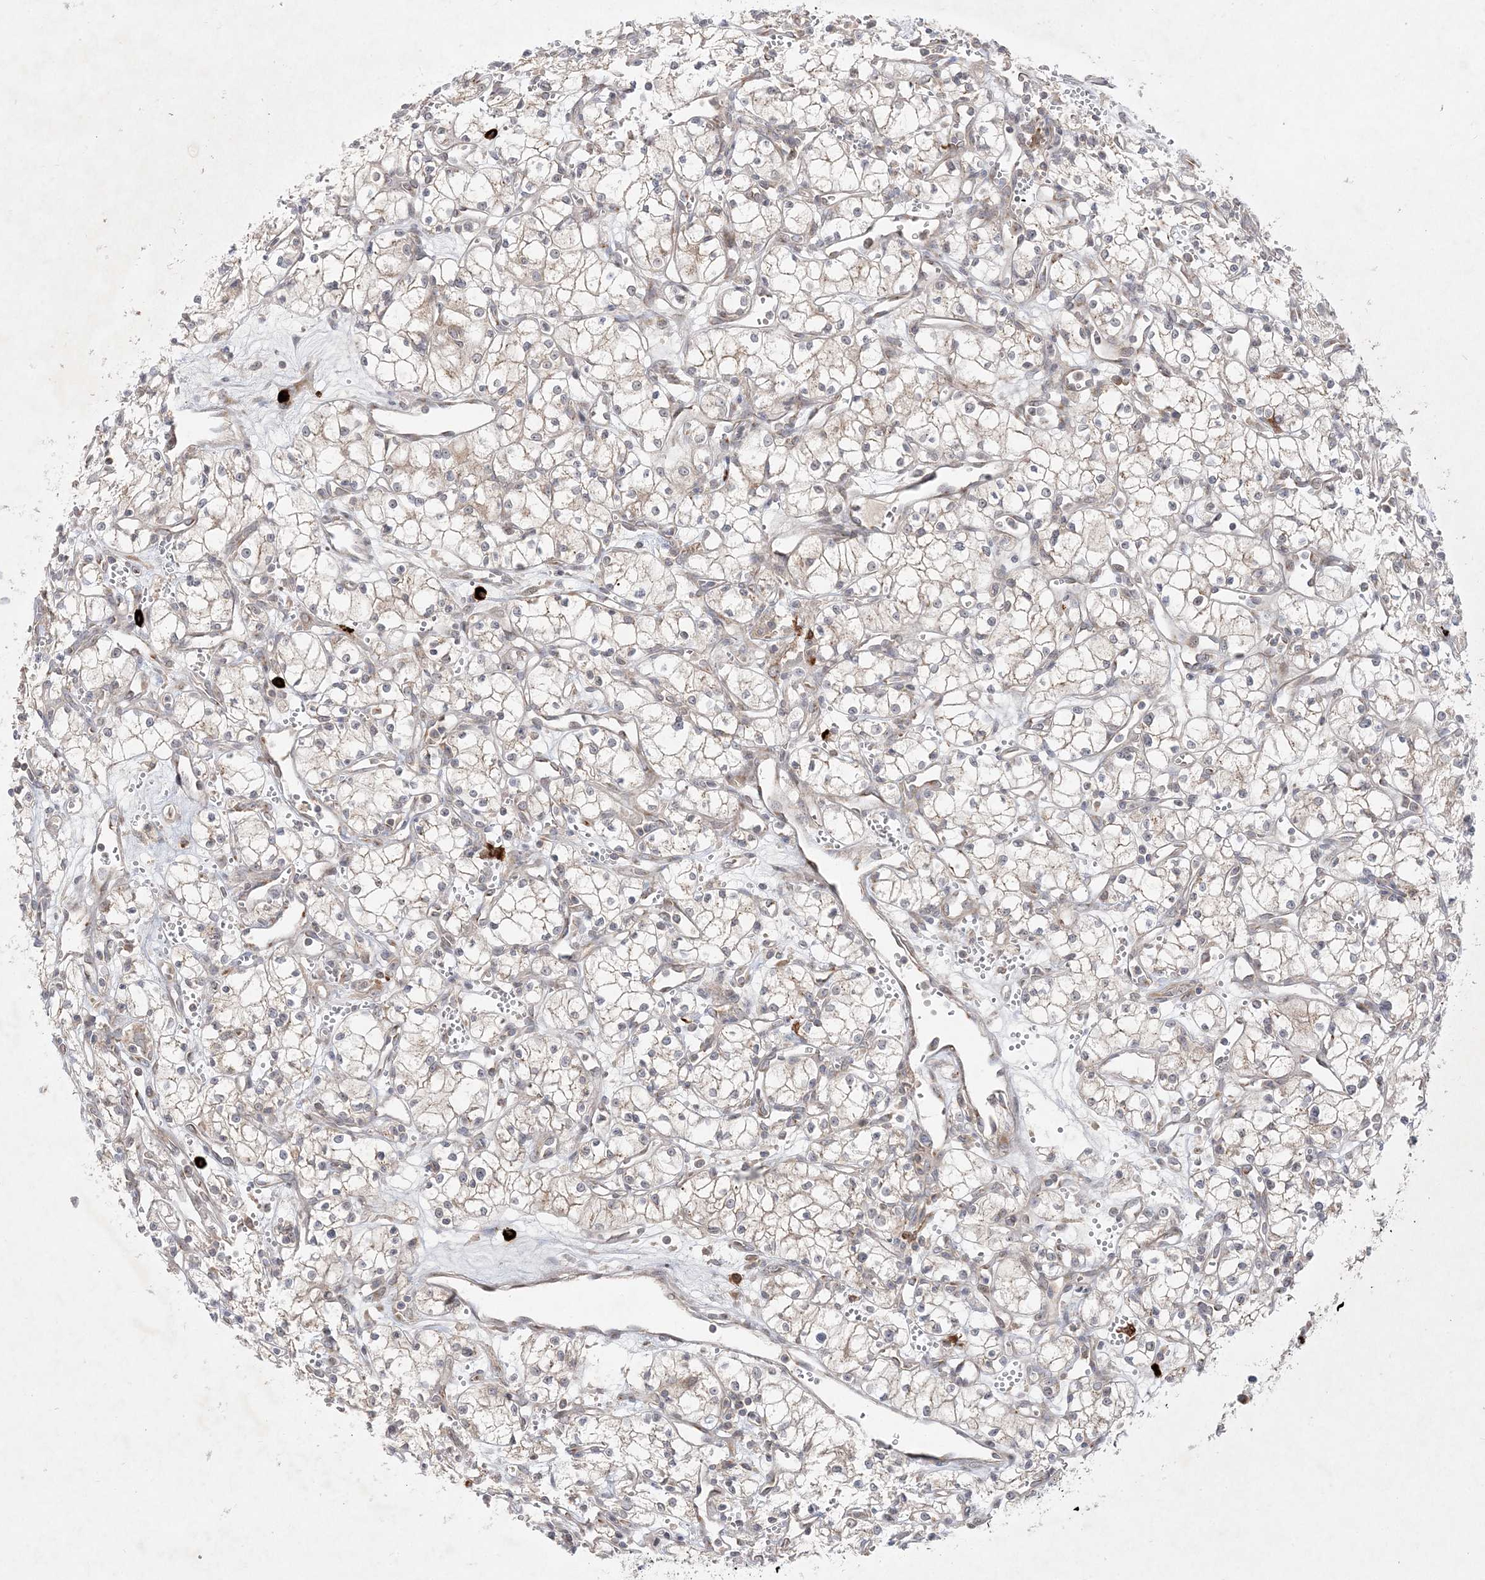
{"staining": {"intensity": "negative", "quantity": "none", "location": "none"}, "tissue": "renal cancer", "cell_type": "Tumor cells", "image_type": "cancer", "snomed": [{"axis": "morphology", "description": "Adenocarcinoma, NOS"}, {"axis": "topography", "description": "Kidney"}], "caption": "Human renal adenocarcinoma stained for a protein using immunohistochemistry shows no expression in tumor cells.", "gene": "CLNK", "patient": {"sex": "male", "age": 59}}